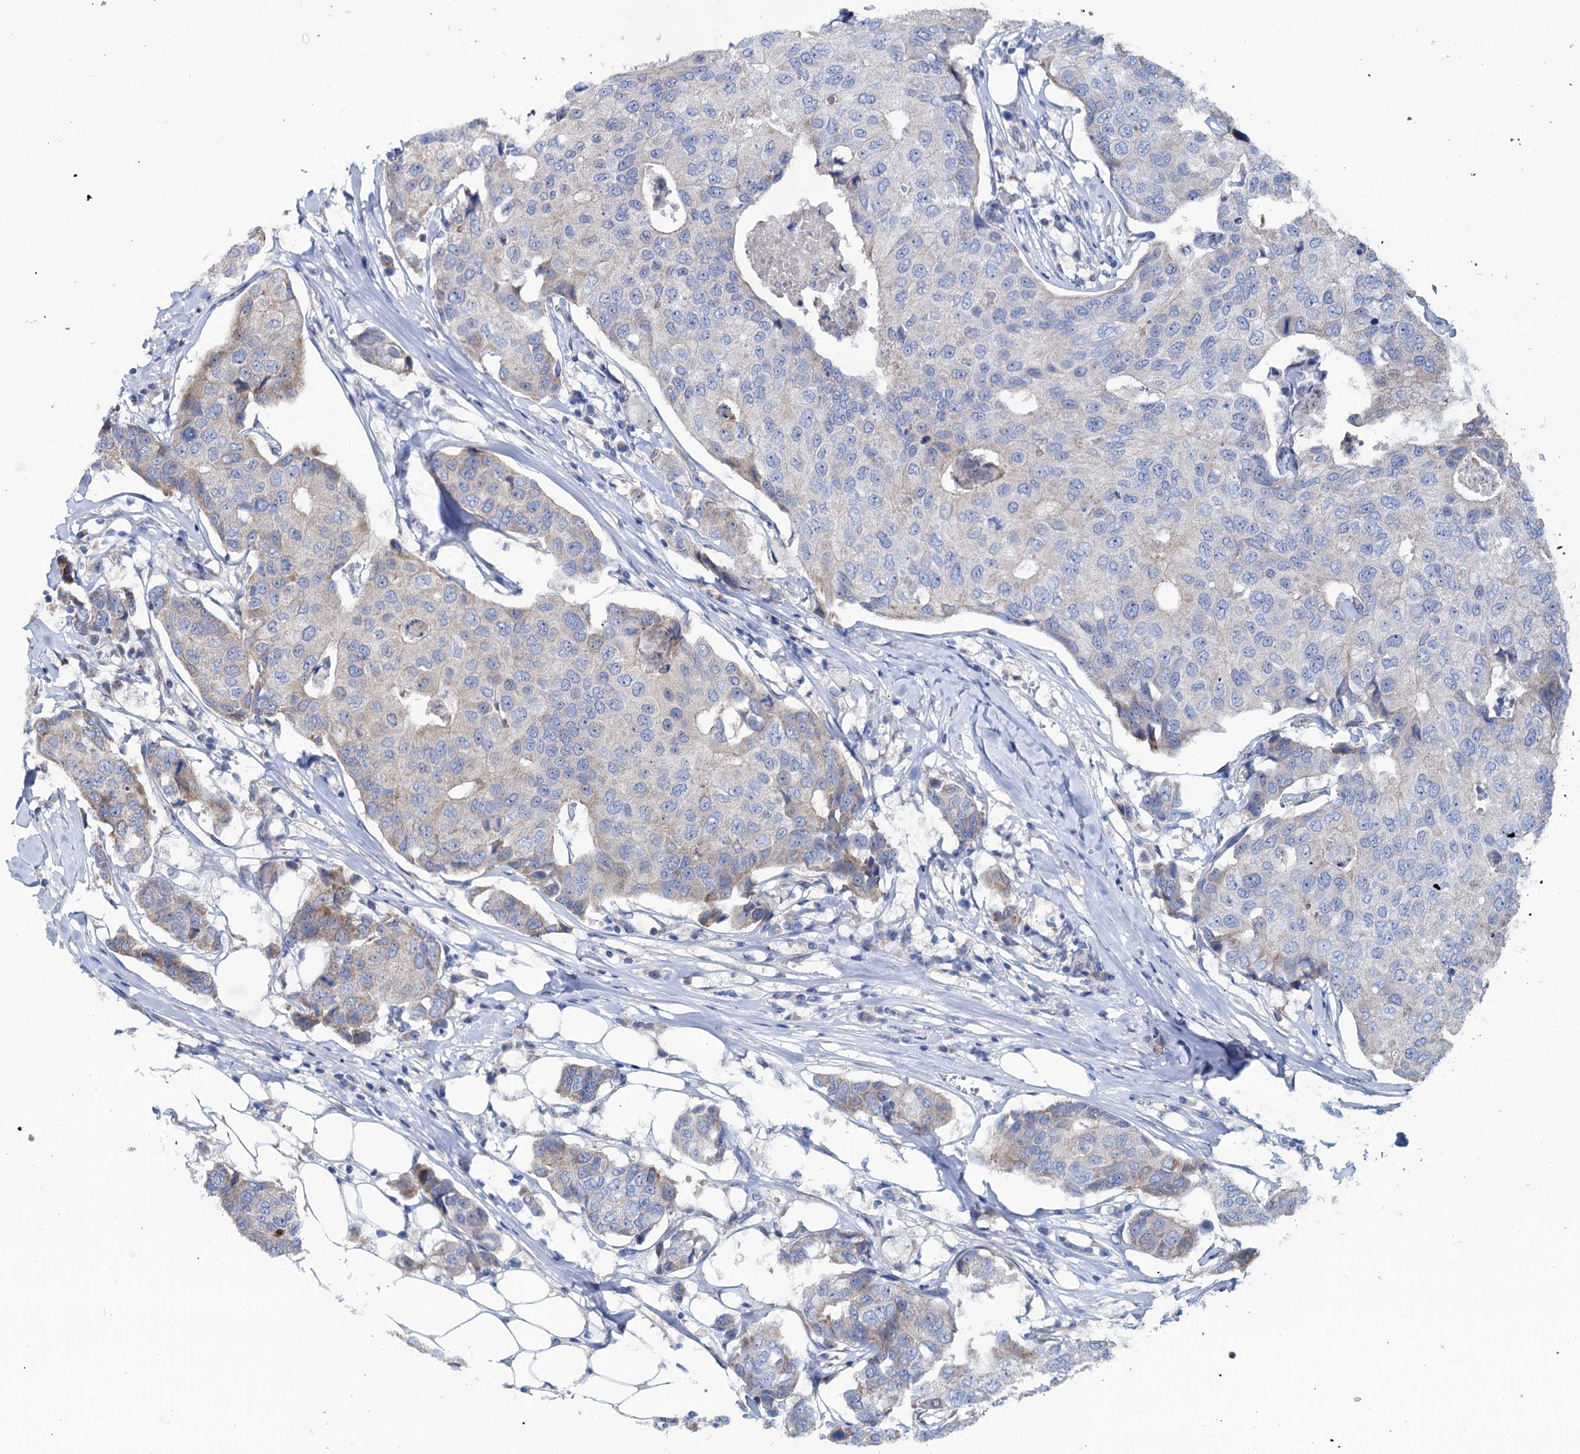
{"staining": {"intensity": "weak", "quantity": "<25%", "location": "cytoplasmic/membranous"}, "tissue": "breast cancer", "cell_type": "Tumor cells", "image_type": "cancer", "snomed": [{"axis": "morphology", "description": "Duct carcinoma"}, {"axis": "topography", "description": "Breast"}], "caption": "IHC photomicrograph of invasive ductal carcinoma (breast) stained for a protein (brown), which shows no positivity in tumor cells.", "gene": "EYA4", "patient": {"sex": "female", "age": 80}}